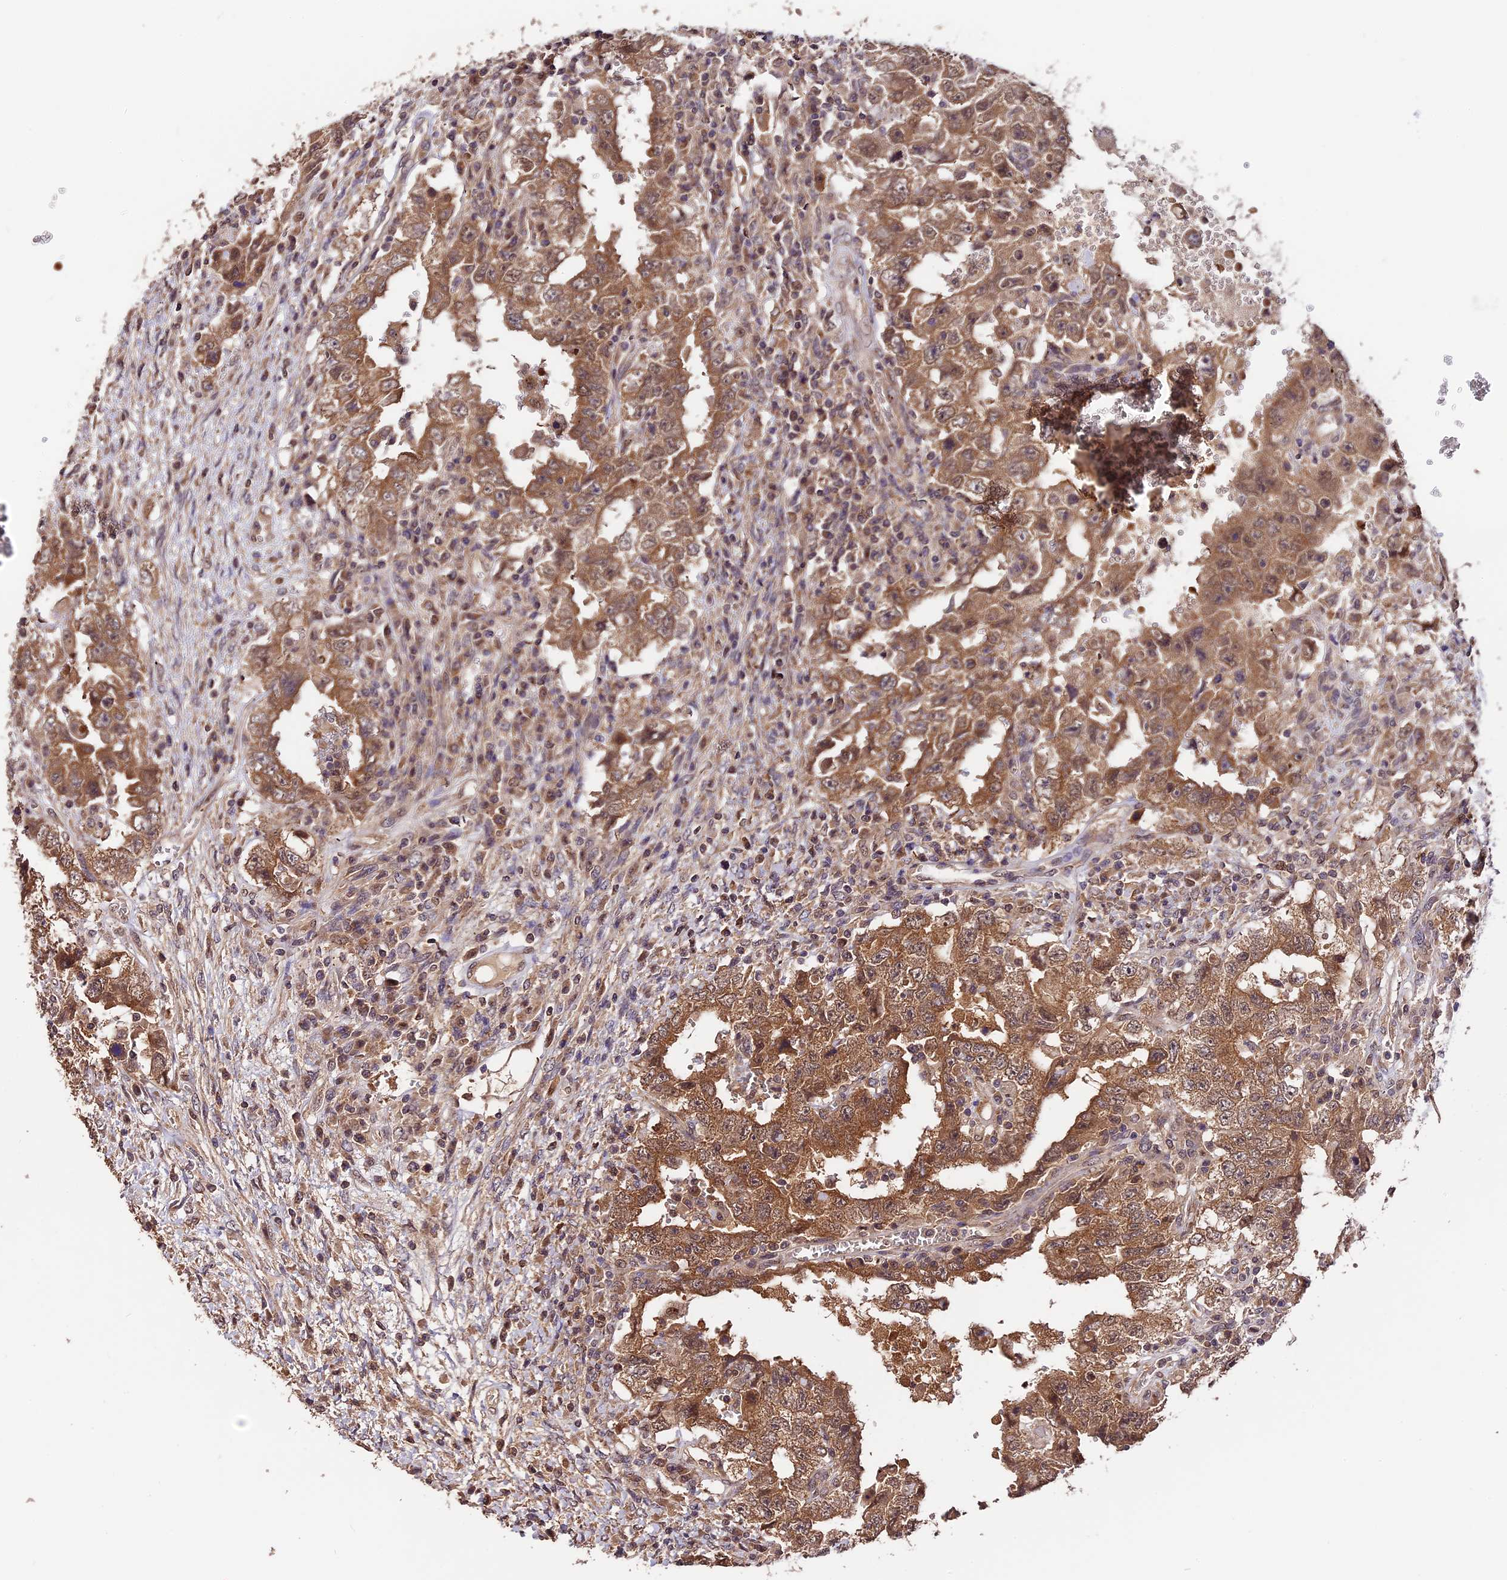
{"staining": {"intensity": "moderate", "quantity": ">75%", "location": "cytoplasmic/membranous"}, "tissue": "testis cancer", "cell_type": "Tumor cells", "image_type": "cancer", "snomed": [{"axis": "morphology", "description": "Carcinoma, Embryonal, NOS"}, {"axis": "topography", "description": "Testis"}], "caption": "Protein staining reveals moderate cytoplasmic/membranous staining in about >75% of tumor cells in testis embryonal carcinoma.", "gene": "TRMT1", "patient": {"sex": "male", "age": 26}}